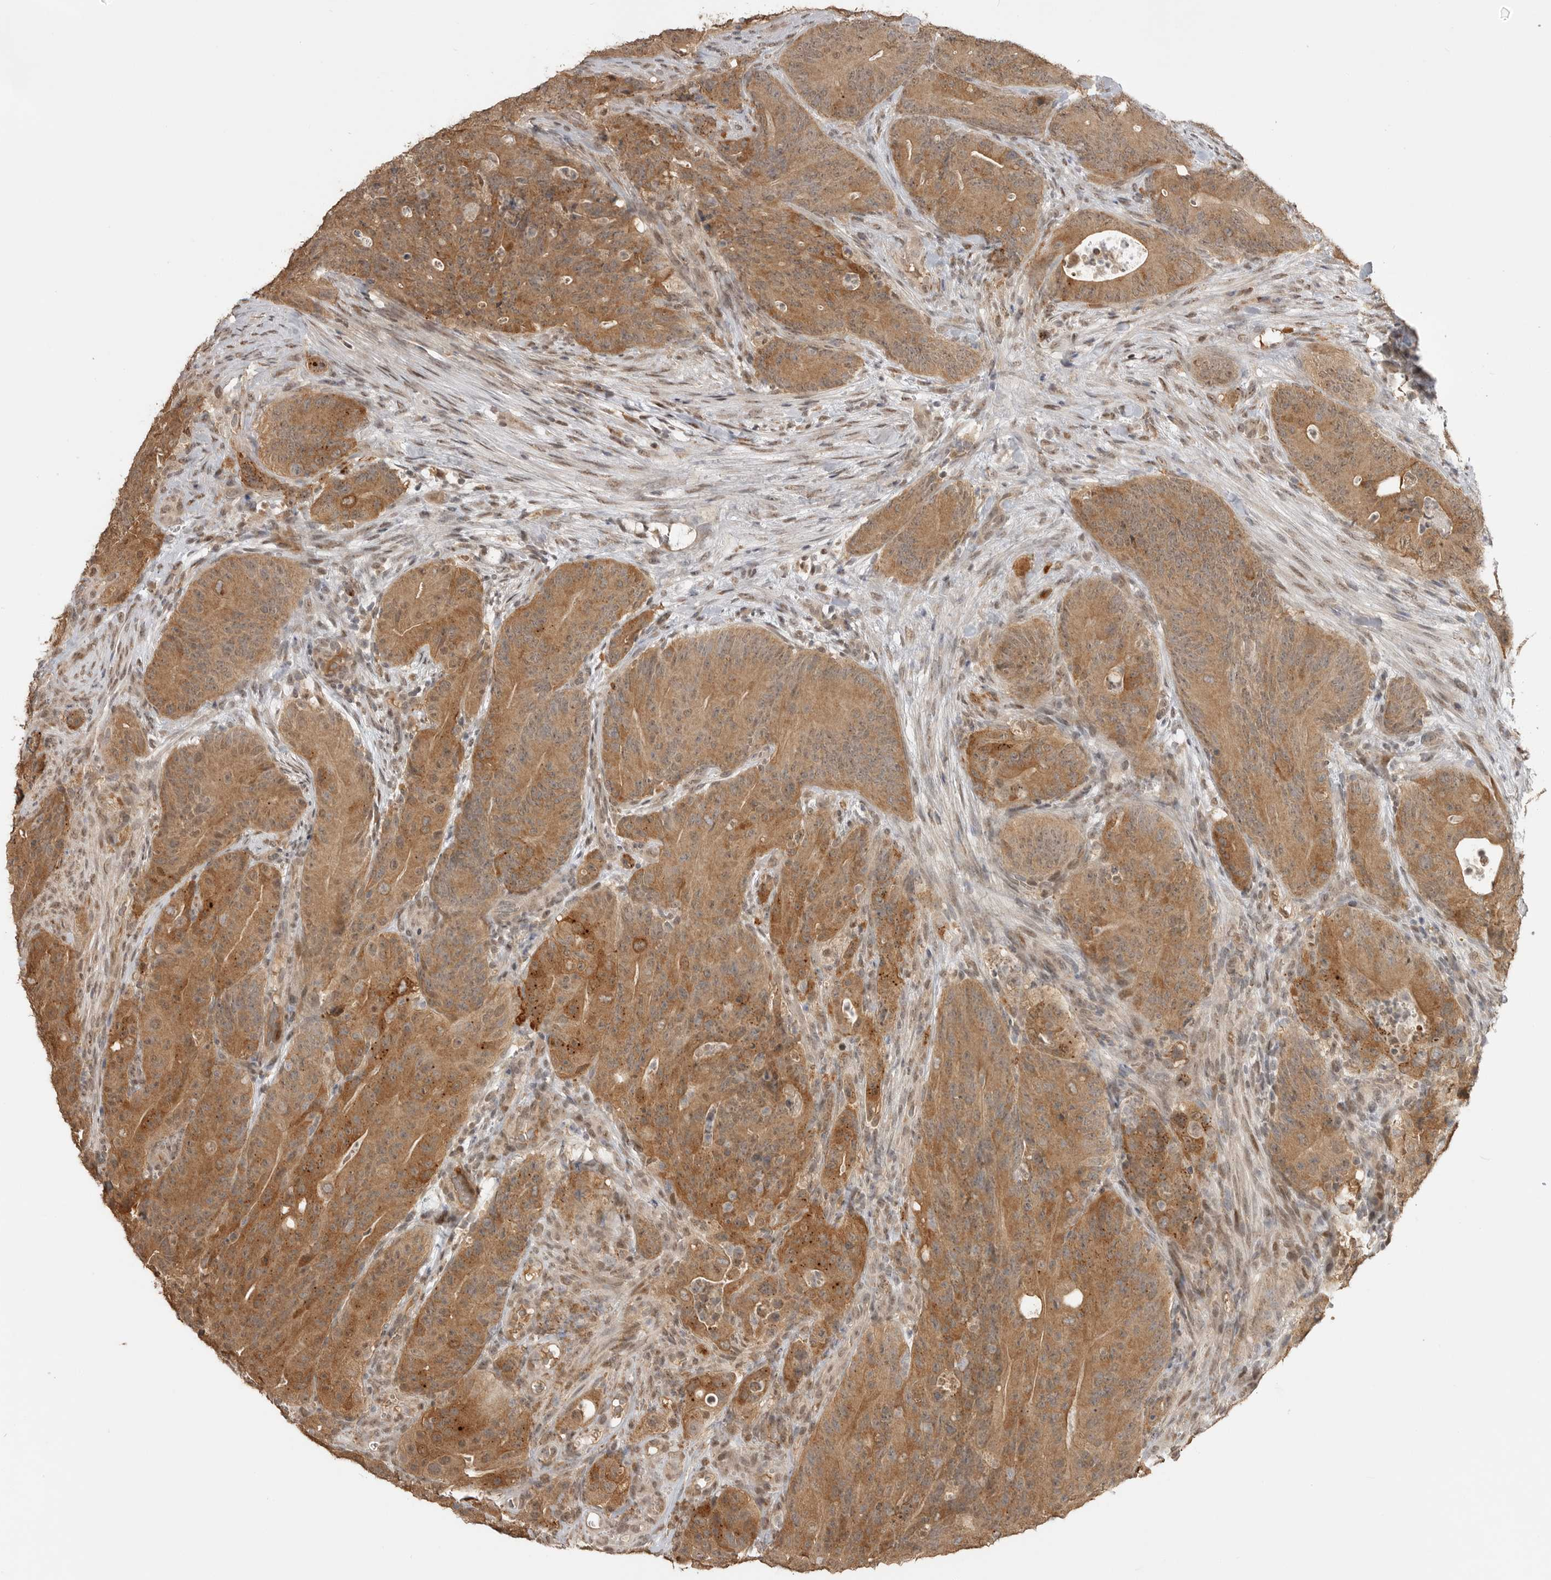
{"staining": {"intensity": "moderate", "quantity": ">75%", "location": "cytoplasmic/membranous"}, "tissue": "colorectal cancer", "cell_type": "Tumor cells", "image_type": "cancer", "snomed": [{"axis": "morphology", "description": "Normal tissue, NOS"}, {"axis": "topography", "description": "Colon"}], "caption": "Immunohistochemical staining of colorectal cancer shows moderate cytoplasmic/membranous protein staining in approximately >75% of tumor cells.", "gene": "ASPSCR1", "patient": {"sex": "female", "age": 82}}